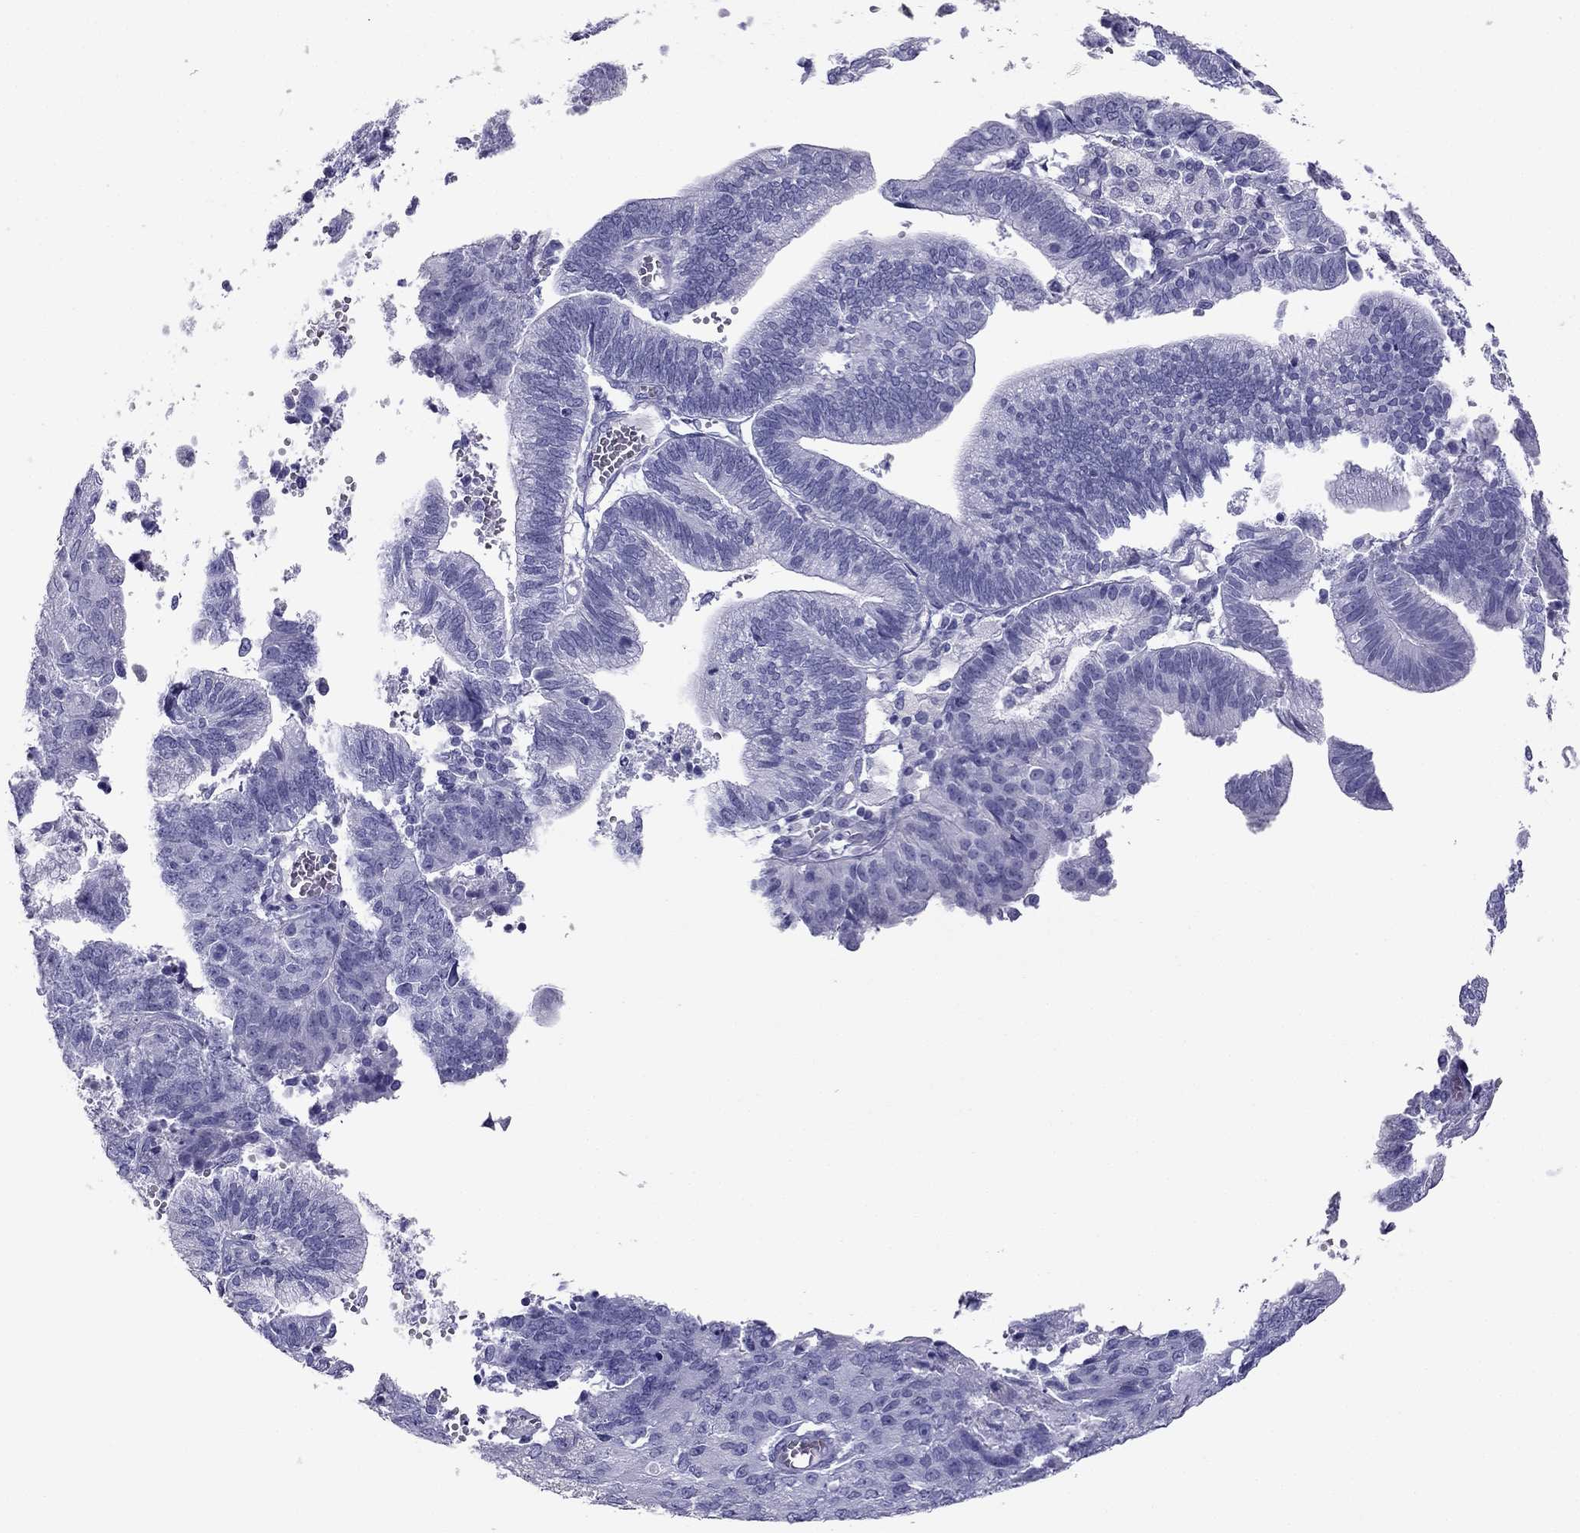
{"staining": {"intensity": "negative", "quantity": "none", "location": "none"}, "tissue": "endometrial cancer", "cell_type": "Tumor cells", "image_type": "cancer", "snomed": [{"axis": "morphology", "description": "Adenocarcinoma, NOS"}, {"axis": "topography", "description": "Endometrium"}], "caption": "A high-resolution histopathology image shows immunohistochemistry staining of endometrial cancer (adenocarcinoma), which reveals no significant positivity in tumor cells. Brightfield microscopy of immunohistochemistry stained with DAB (brown) and hematoxylin (blue), captured at high magnification.", "gene": "PDE6A", "patient": {"sex": "female", "age": 82}}